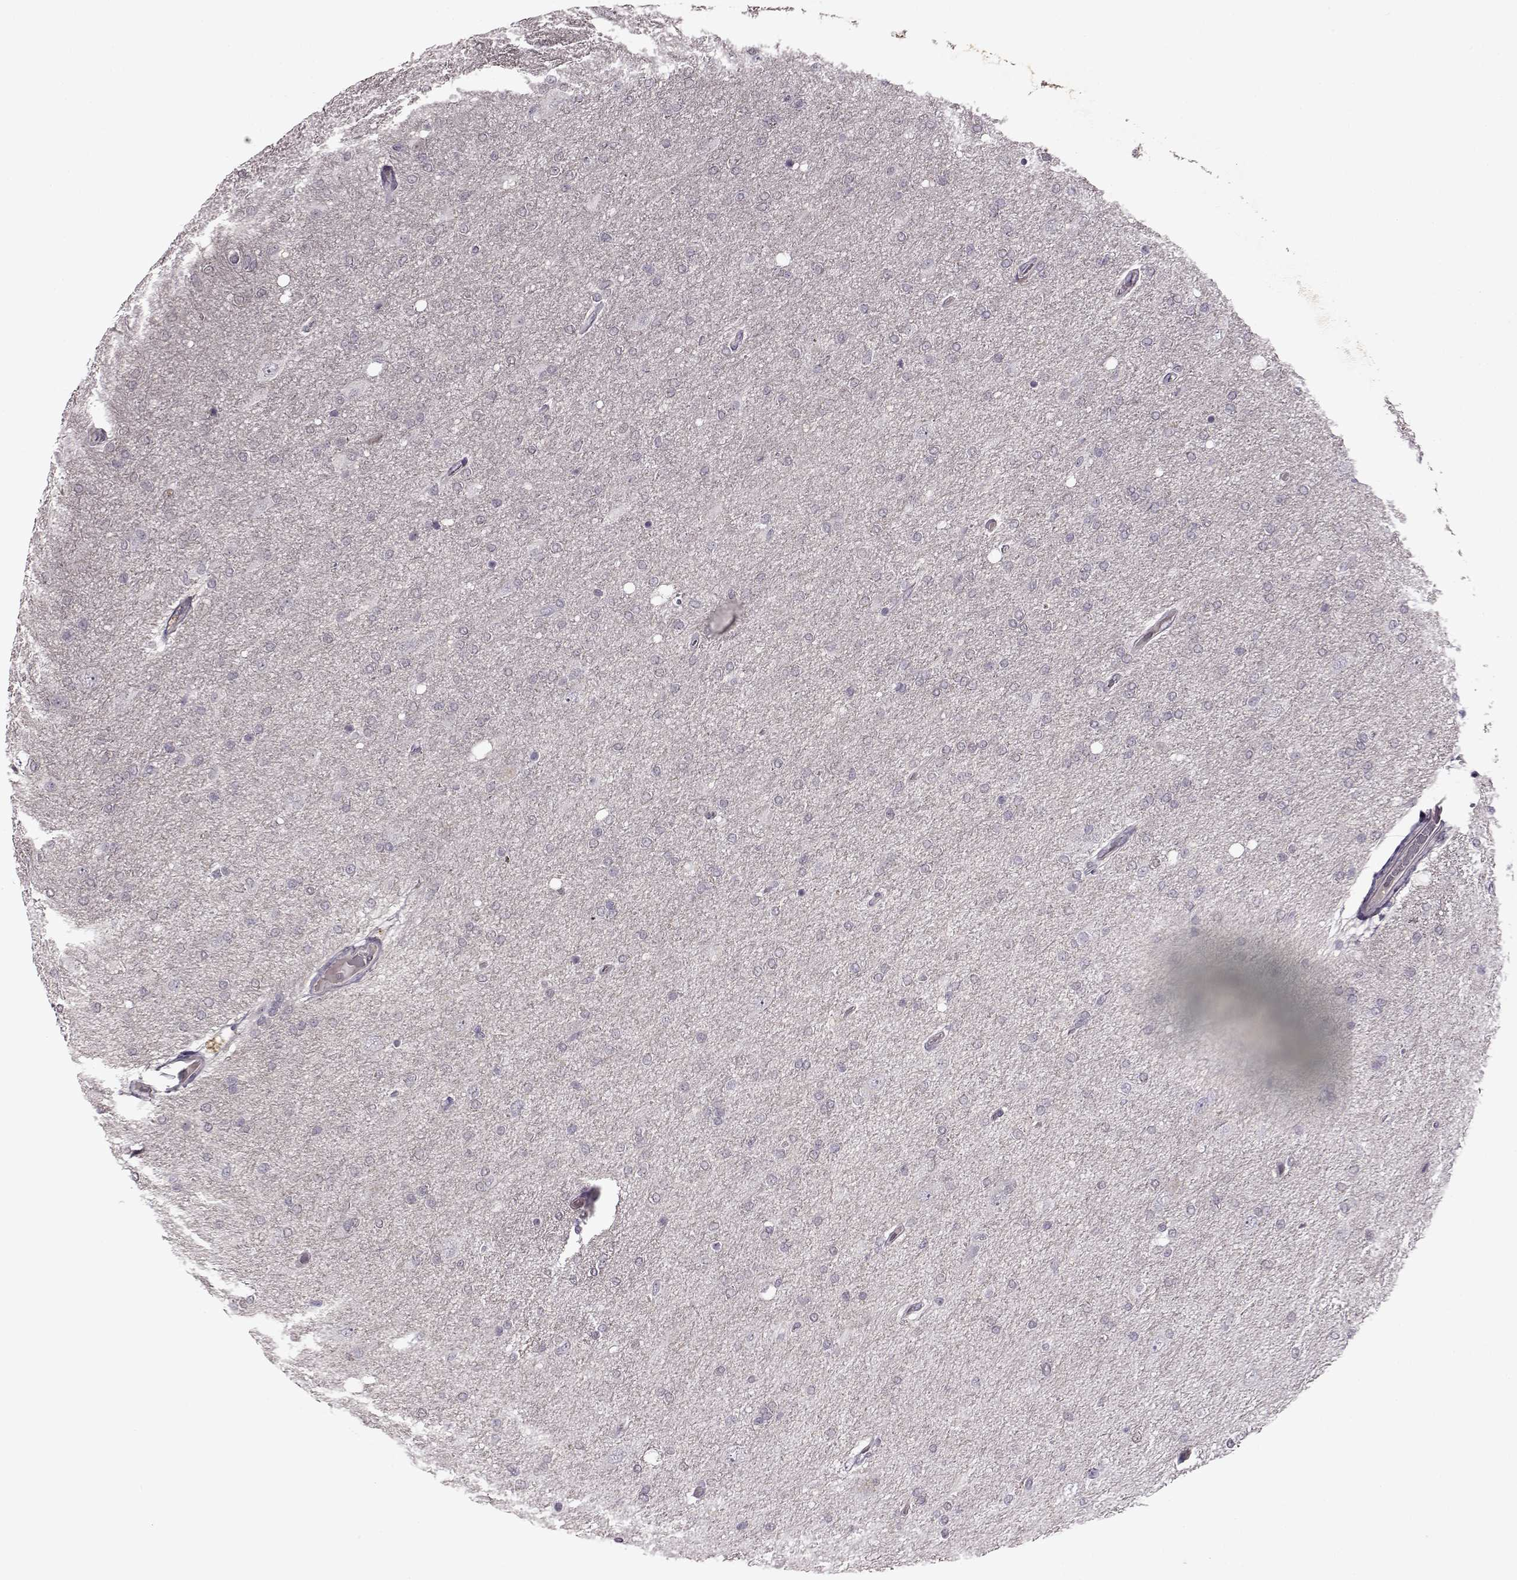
{"staining": {"intensity": "negative", "quantity": "none", "location": "none"}, "tissue": "glioma", "cell_type": "Tumor cells", "image_type": "cancer", "snomed": [{"axis": "morphology", "description": "Glioma, malignant, High grade"}, {"axis": "topography", "description": "Cerebral cortex"}], "caption": "Malignant high-grade glioma was stained to show a protein in brown. There is no significant positivity in tumor cells. (Brightfield microscopy of DAB immunohistochemistry at high magnification).", "gene": "CNGA3", "patient": {"sex": "male", "age": 70}}